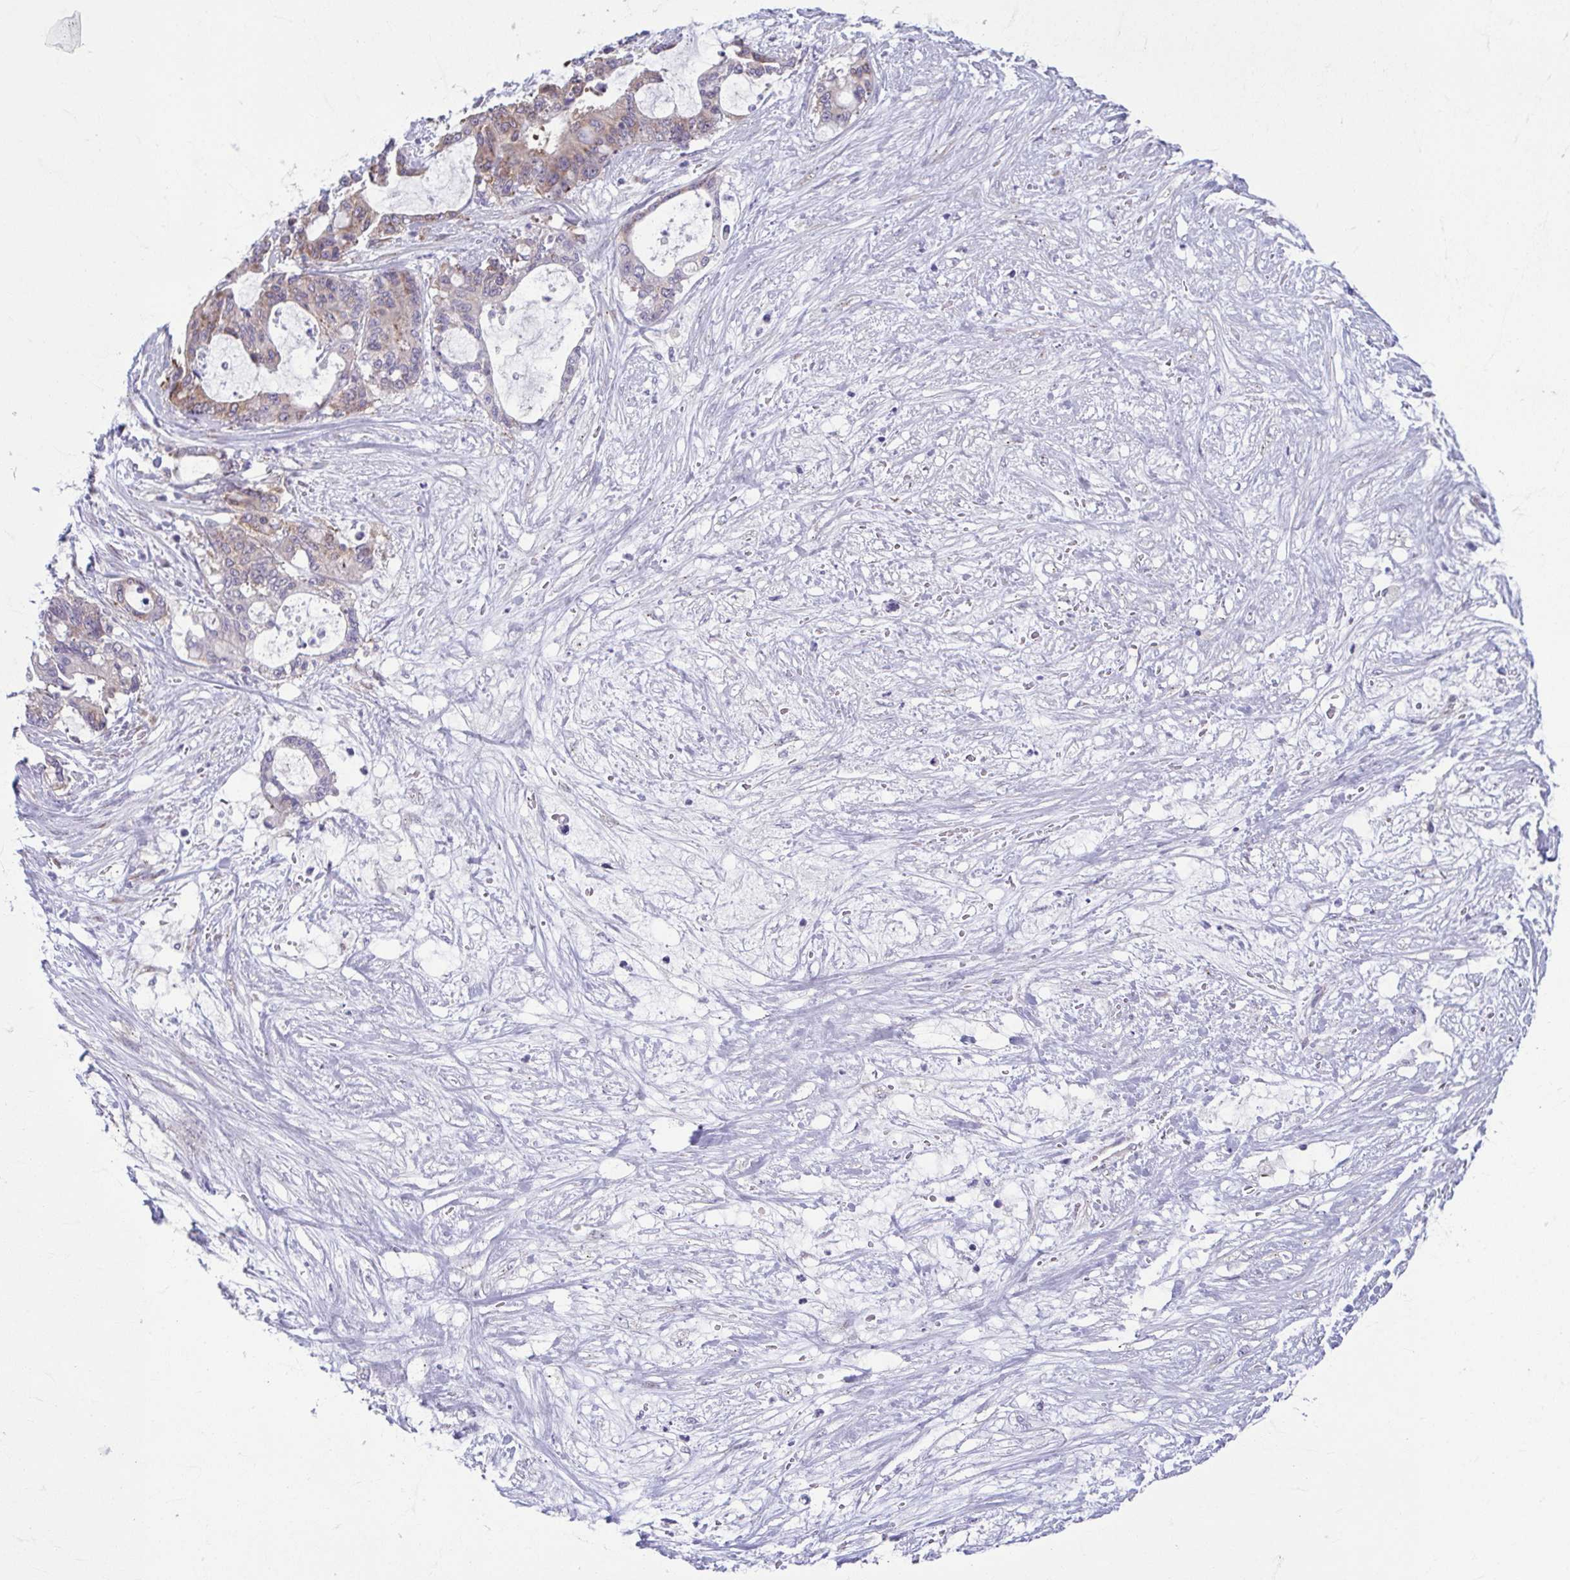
{"staining": {"intensity": "weak", "quantity": ">75%", "location": "cytoplasmic/membranous"}, "tissue": "liver cancer", "cell_type": "Tumor cells", "image_type": "cancer", "snomed": [{"axis": "morphology", "description": "Normal tissue, NOS"}, {"axis": "morphology", "description": "Cholangiocarcinoma"}, {"axis": "topography", "description": "Liver"}, {"axis": "topography", "description": "Peripheral nerve tissue"}], "caption": "About >75% of tumor cells in liver cancer (cholangiocarcinoma) exhibit weak cytoplasmic/membranous protein expression as visualized by brown immunohistochemical staining.", "gene": "TMEM108", "patient": {"sex": "female", "age": 73}}